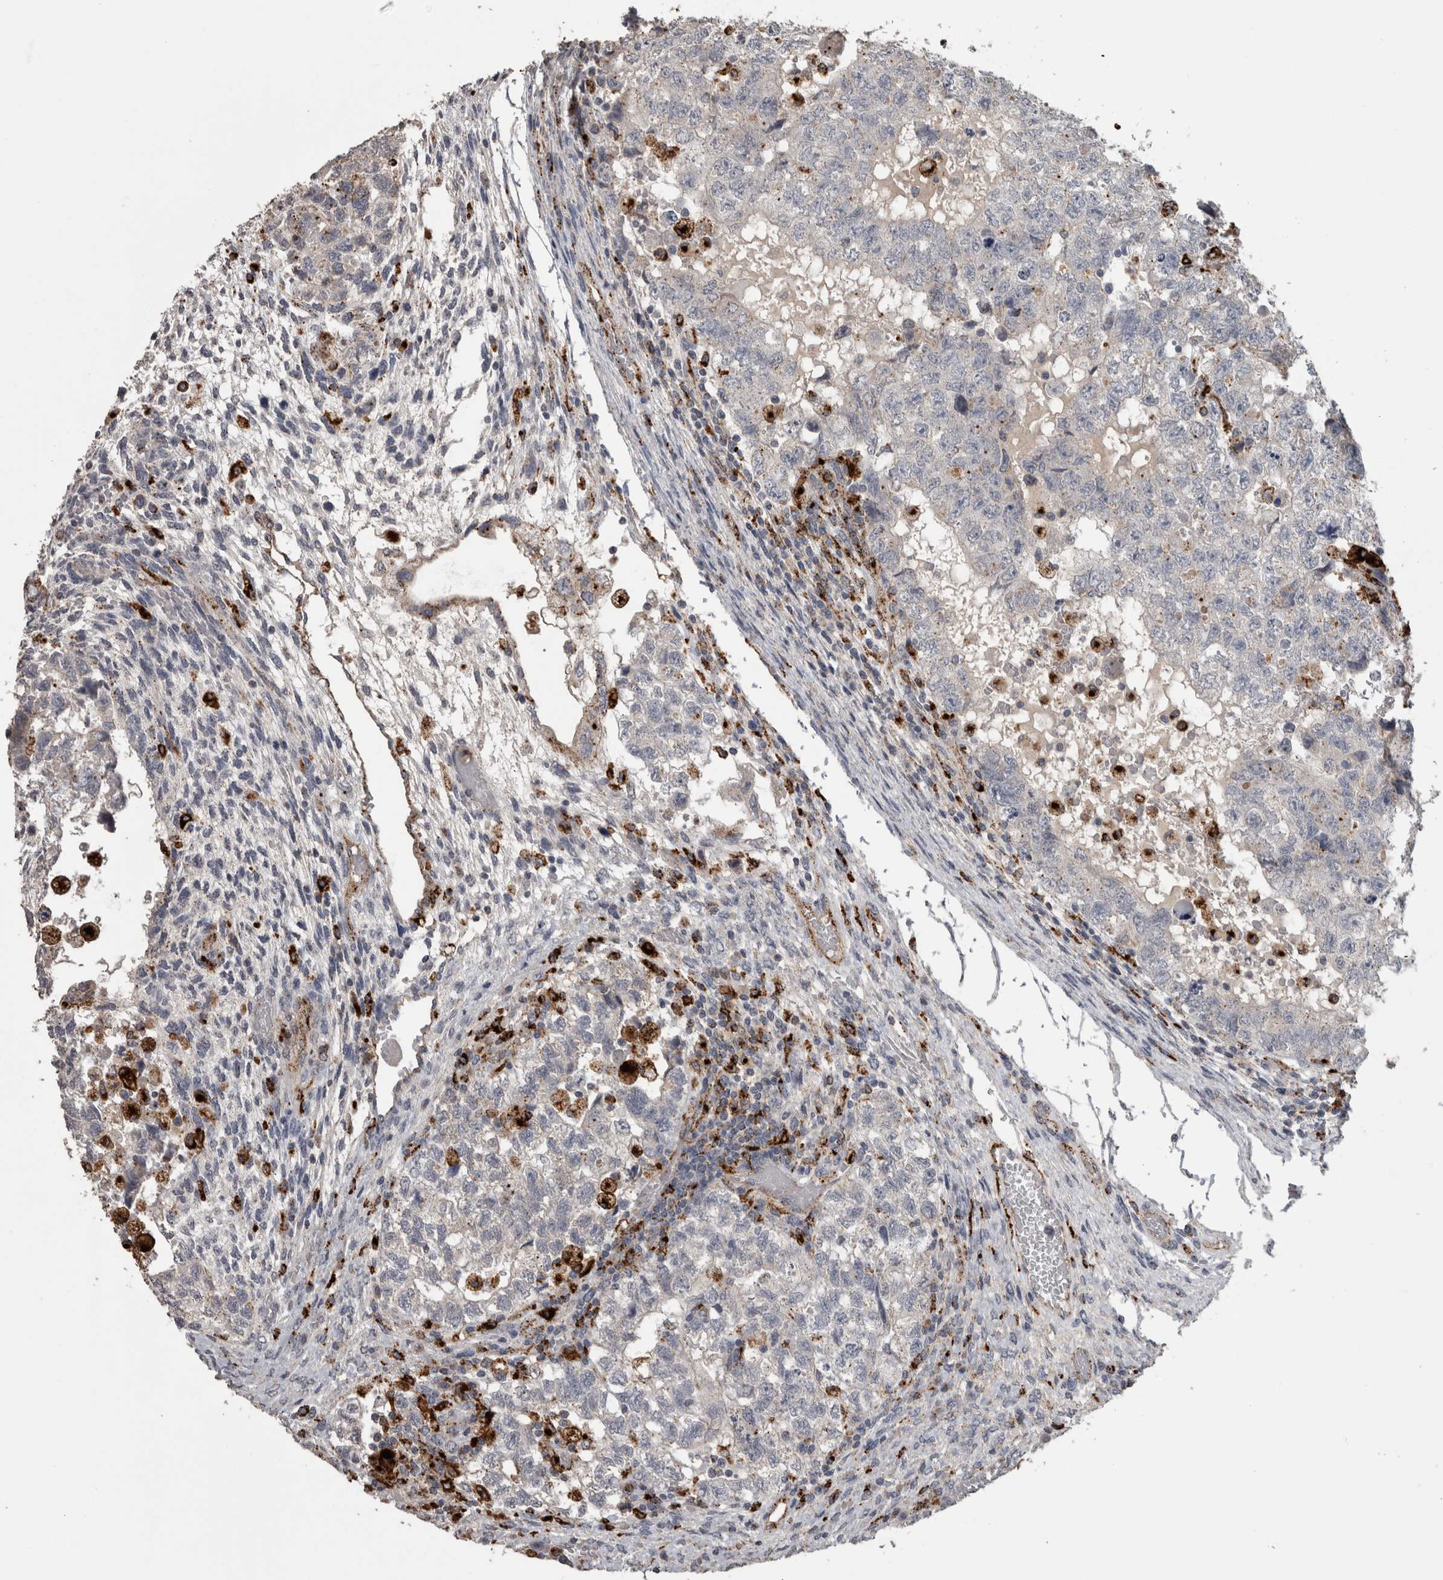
{"staining": {"intensity": "negative", "quantity": "none", "location": "none"}, "tissue": "testis cancer", "cell_type": "Tumor cells", "image_type": "cancer", "snomed": [{"axis": "morphology", "description": "Carcinoma, Embryonal, NOS"}, {"axis": "topography", "description": "Testis"}], "caption": "There is no significant staining in tumor cells of embryonal carcinoma (testis).", "gene": "CTSZ", "patient": {"sex": "male", "age": 36}}